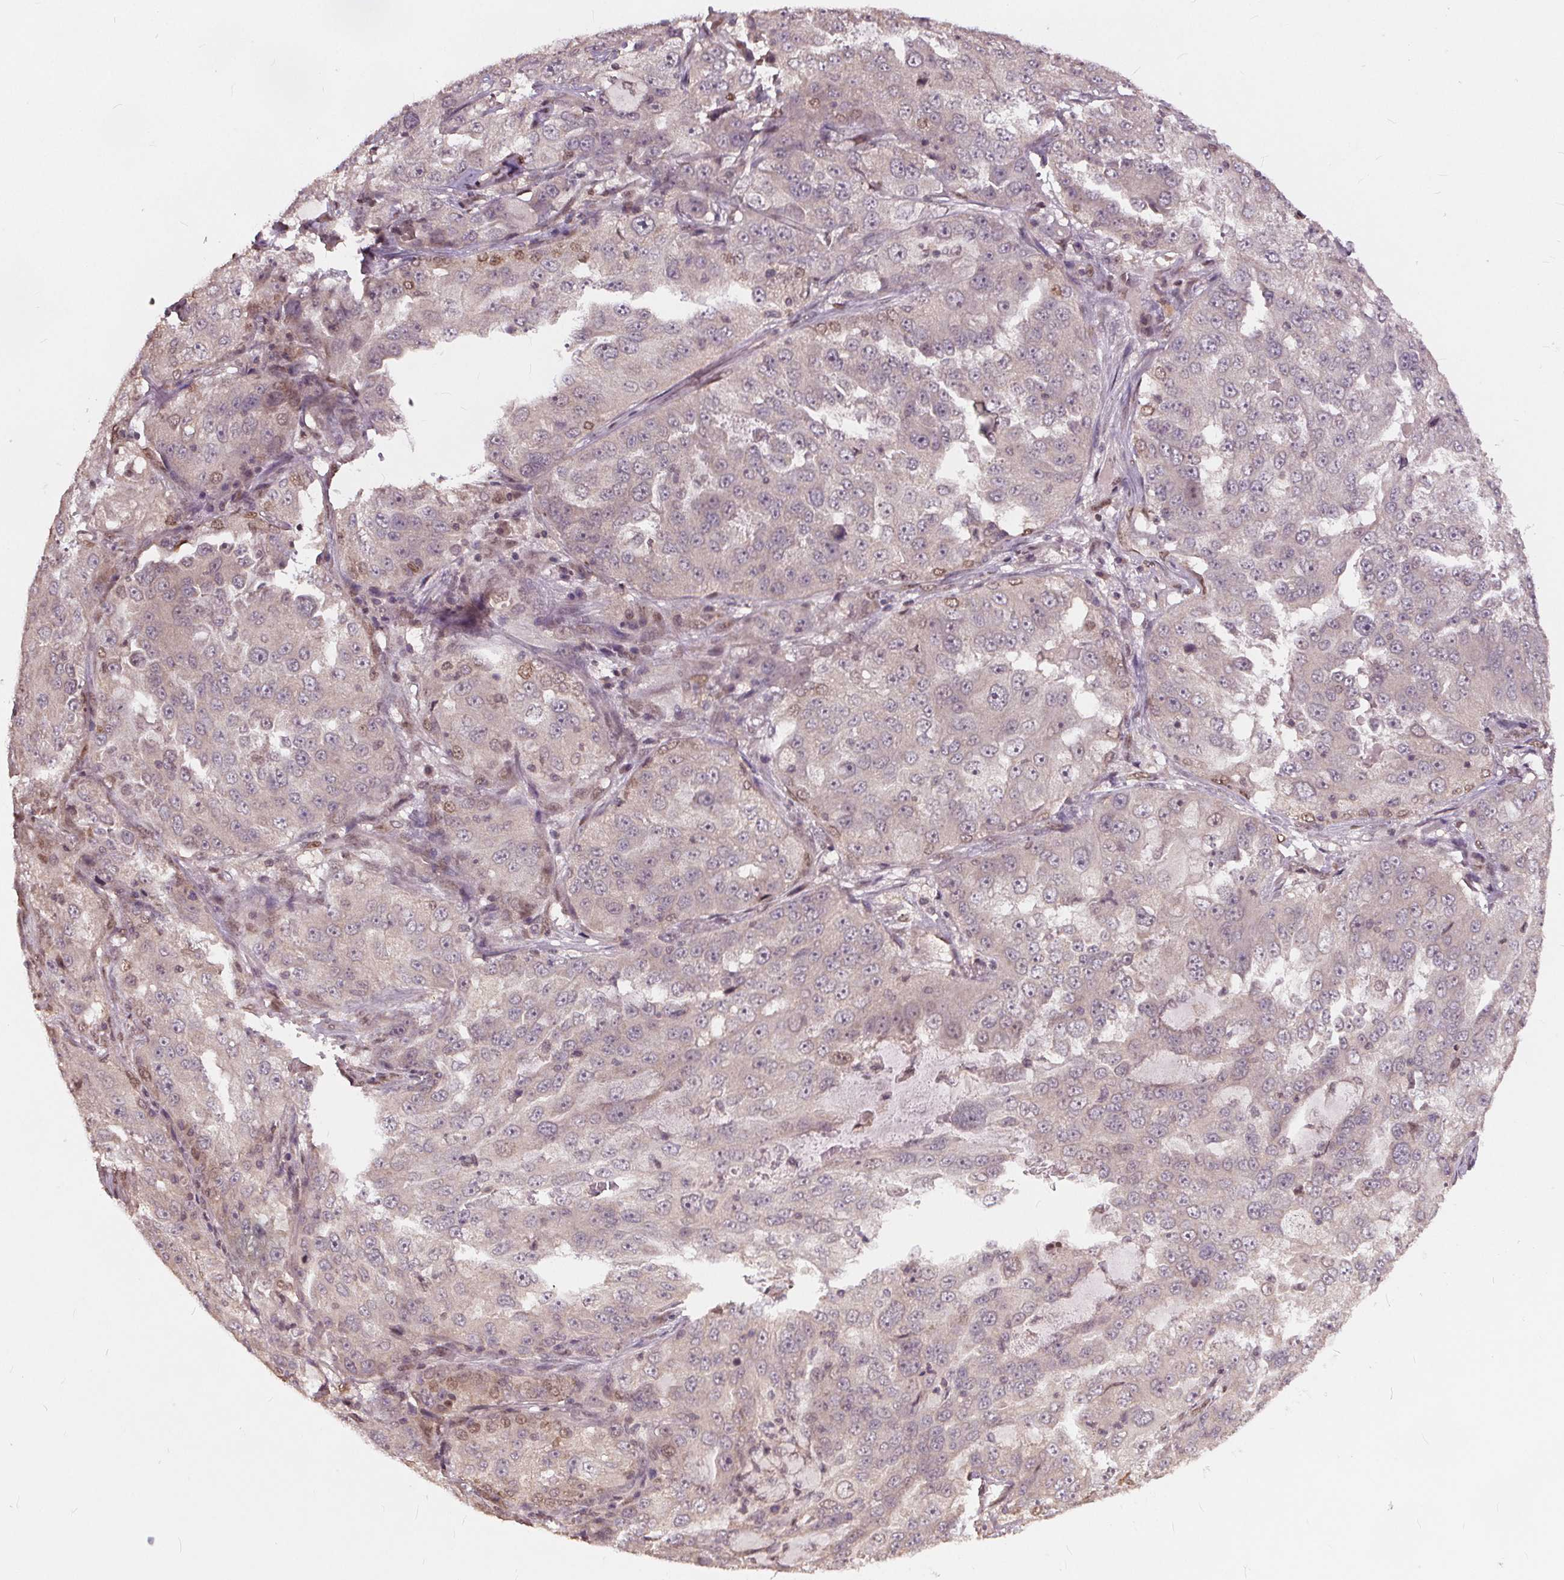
{"staining": {"intensity": "moderate", "quantity": "<25%", "location": "nuclear"}, "tissue": "lung cancer", "cell_type": "Tumor cells", "image_type": "cancer", "snomed": [{"axis": "morphology", "description": "Adenocarcinoma, NOS"}, {"axis": "topography", "description": "Lung"}], "caption": "This is a photomicrograph of immunohistochemistry (IHC) staining of lung cancer (adenocarcinoma), which shows moderate expression in the nuclear of tumor cells.", "gene": "HIF1AN", "patient": {"sex": "female", "age": 61}}